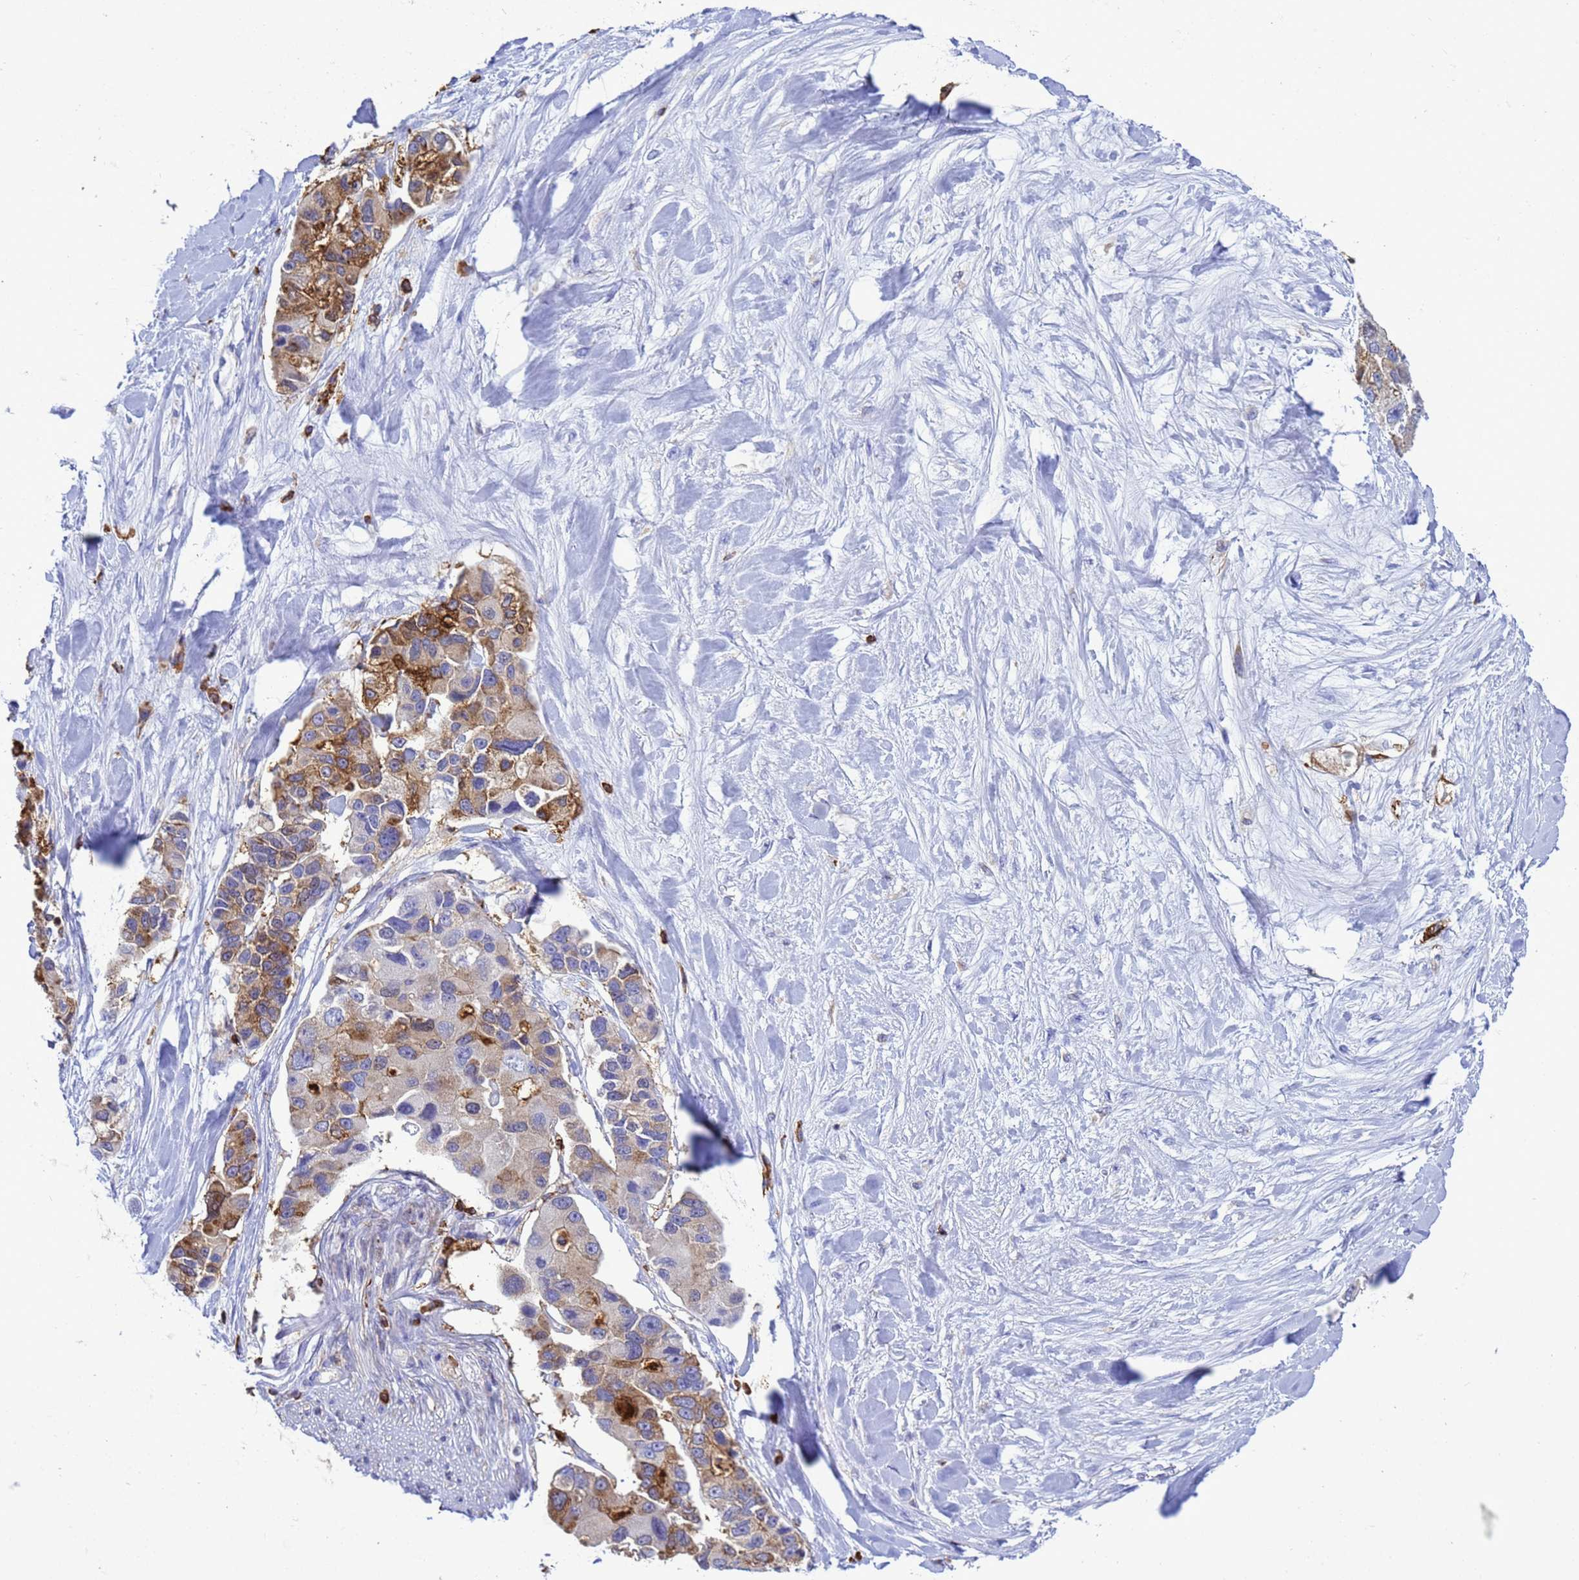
{"staining": {"intensity": "moderate", "quantity": "<25%", "location": "cytoplasmic/membranous"}, "tissue": "lung cancer", "cell_type": "Tumor cells", "image_type": "cancer", "snomed": [{"axis": "morphology", "description": "Adenocarcinoma, NOS"}, {"axis": "topography", "description": "Lung"}], "caption": "A brown stain labels moderate cytoplasmic/membranous expression of a protein in human lung cancer (adenocarcinoma) tumor cells. Nuclei are stained in blue.", "gene": "EZR", "patient": {"sex": "female", "age": 54}}